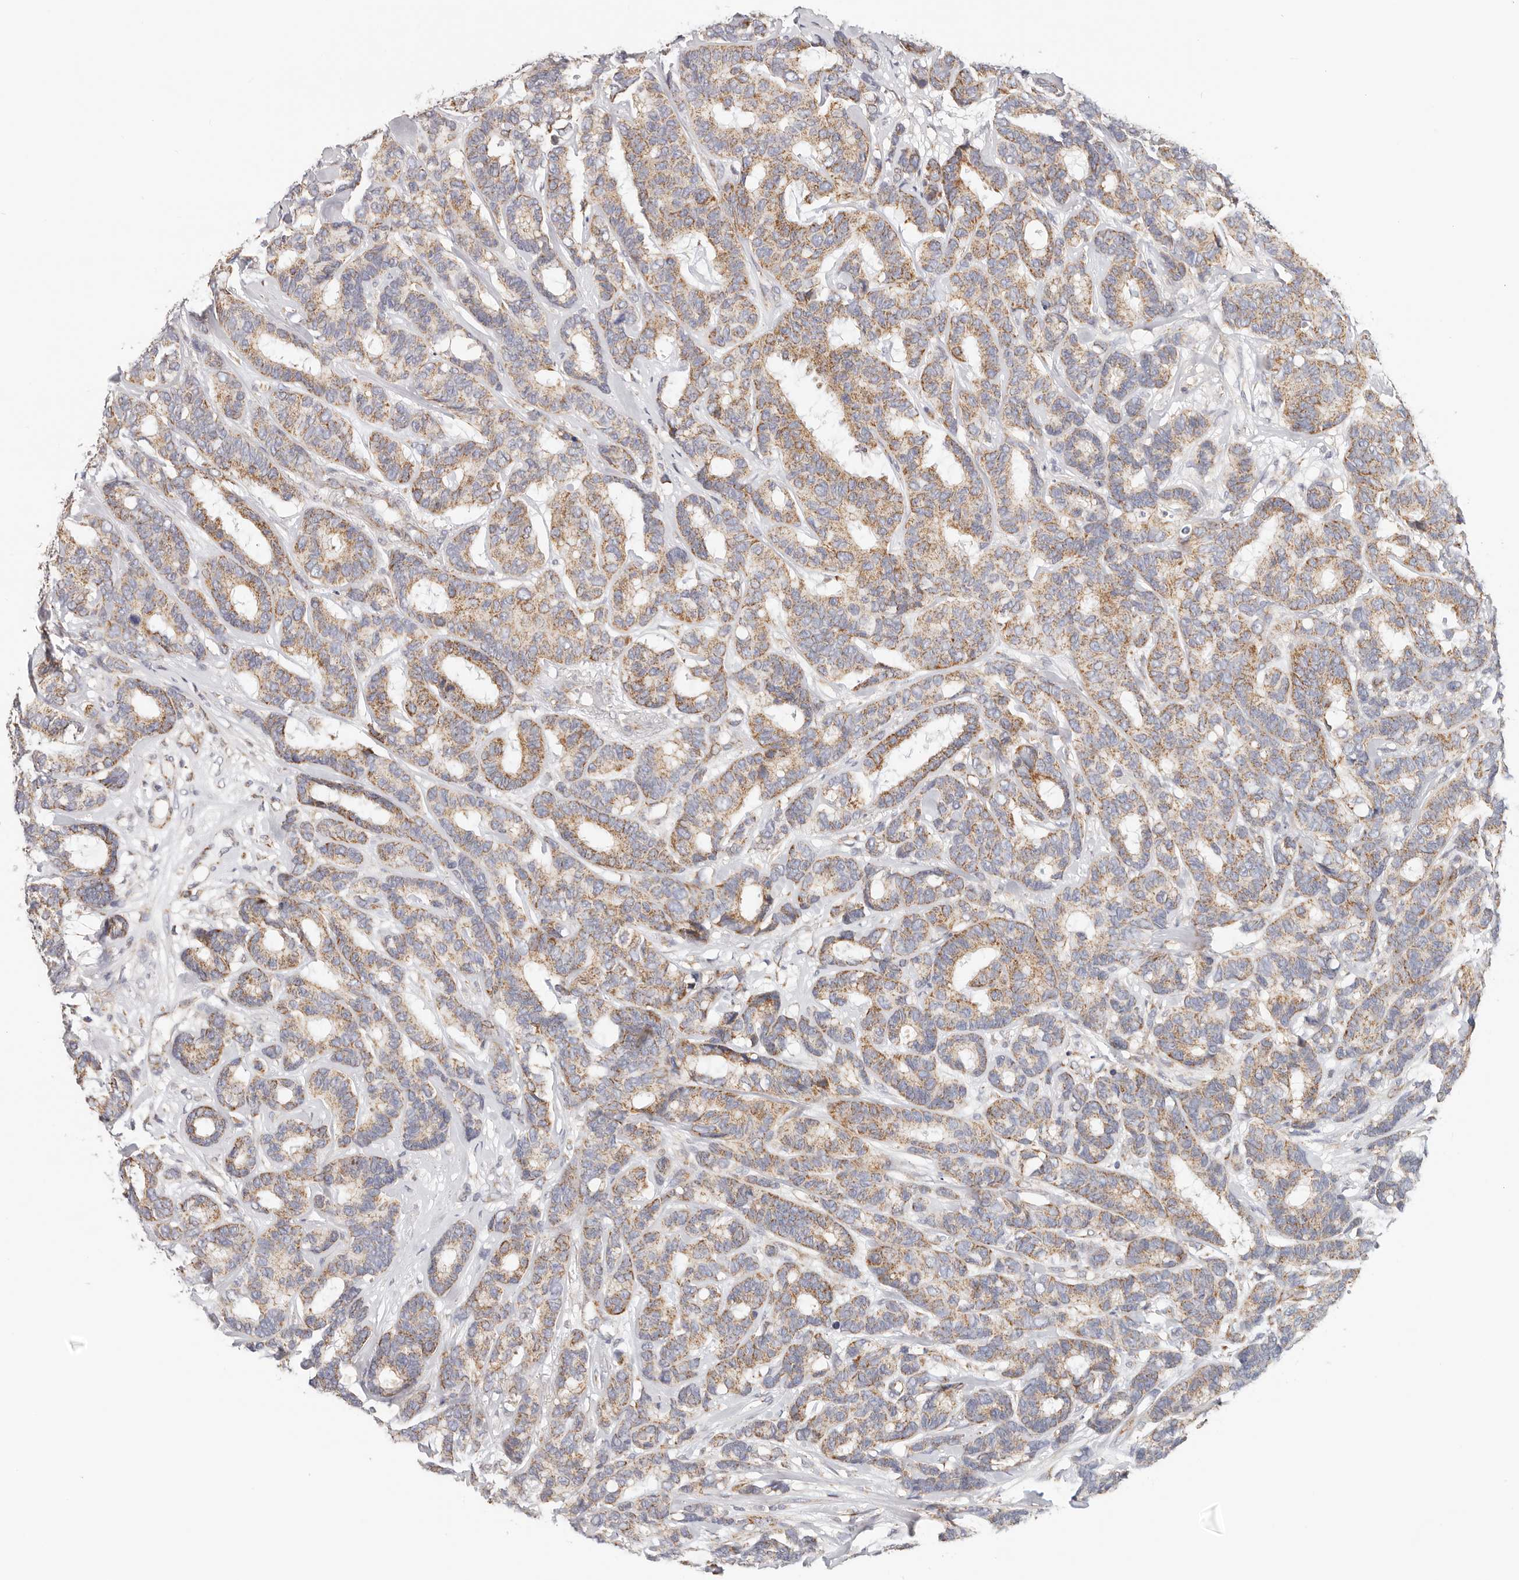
{"staining": {"intensity": "moderate", "quantity": "25%-75%", "location": "cytoplasmic/membranous"}, "tissue": "breast cancer", "cell_type": "Tumor cells", "image_type": "cancer", "snomed": [{"axis": "morphology", "description": "Duct carcinoma"}, {"axis": "topography", "description": "Breast"}], "caption": "Immunohistochemical staining of infiltrating ductal carcinoma (breast) demonstrates moderate cytoplasmic/membranous protein expression in about 25%-75% of tumor cells.", "gene": "AFDN", "patient": {"sex": "female", "age": 87}}